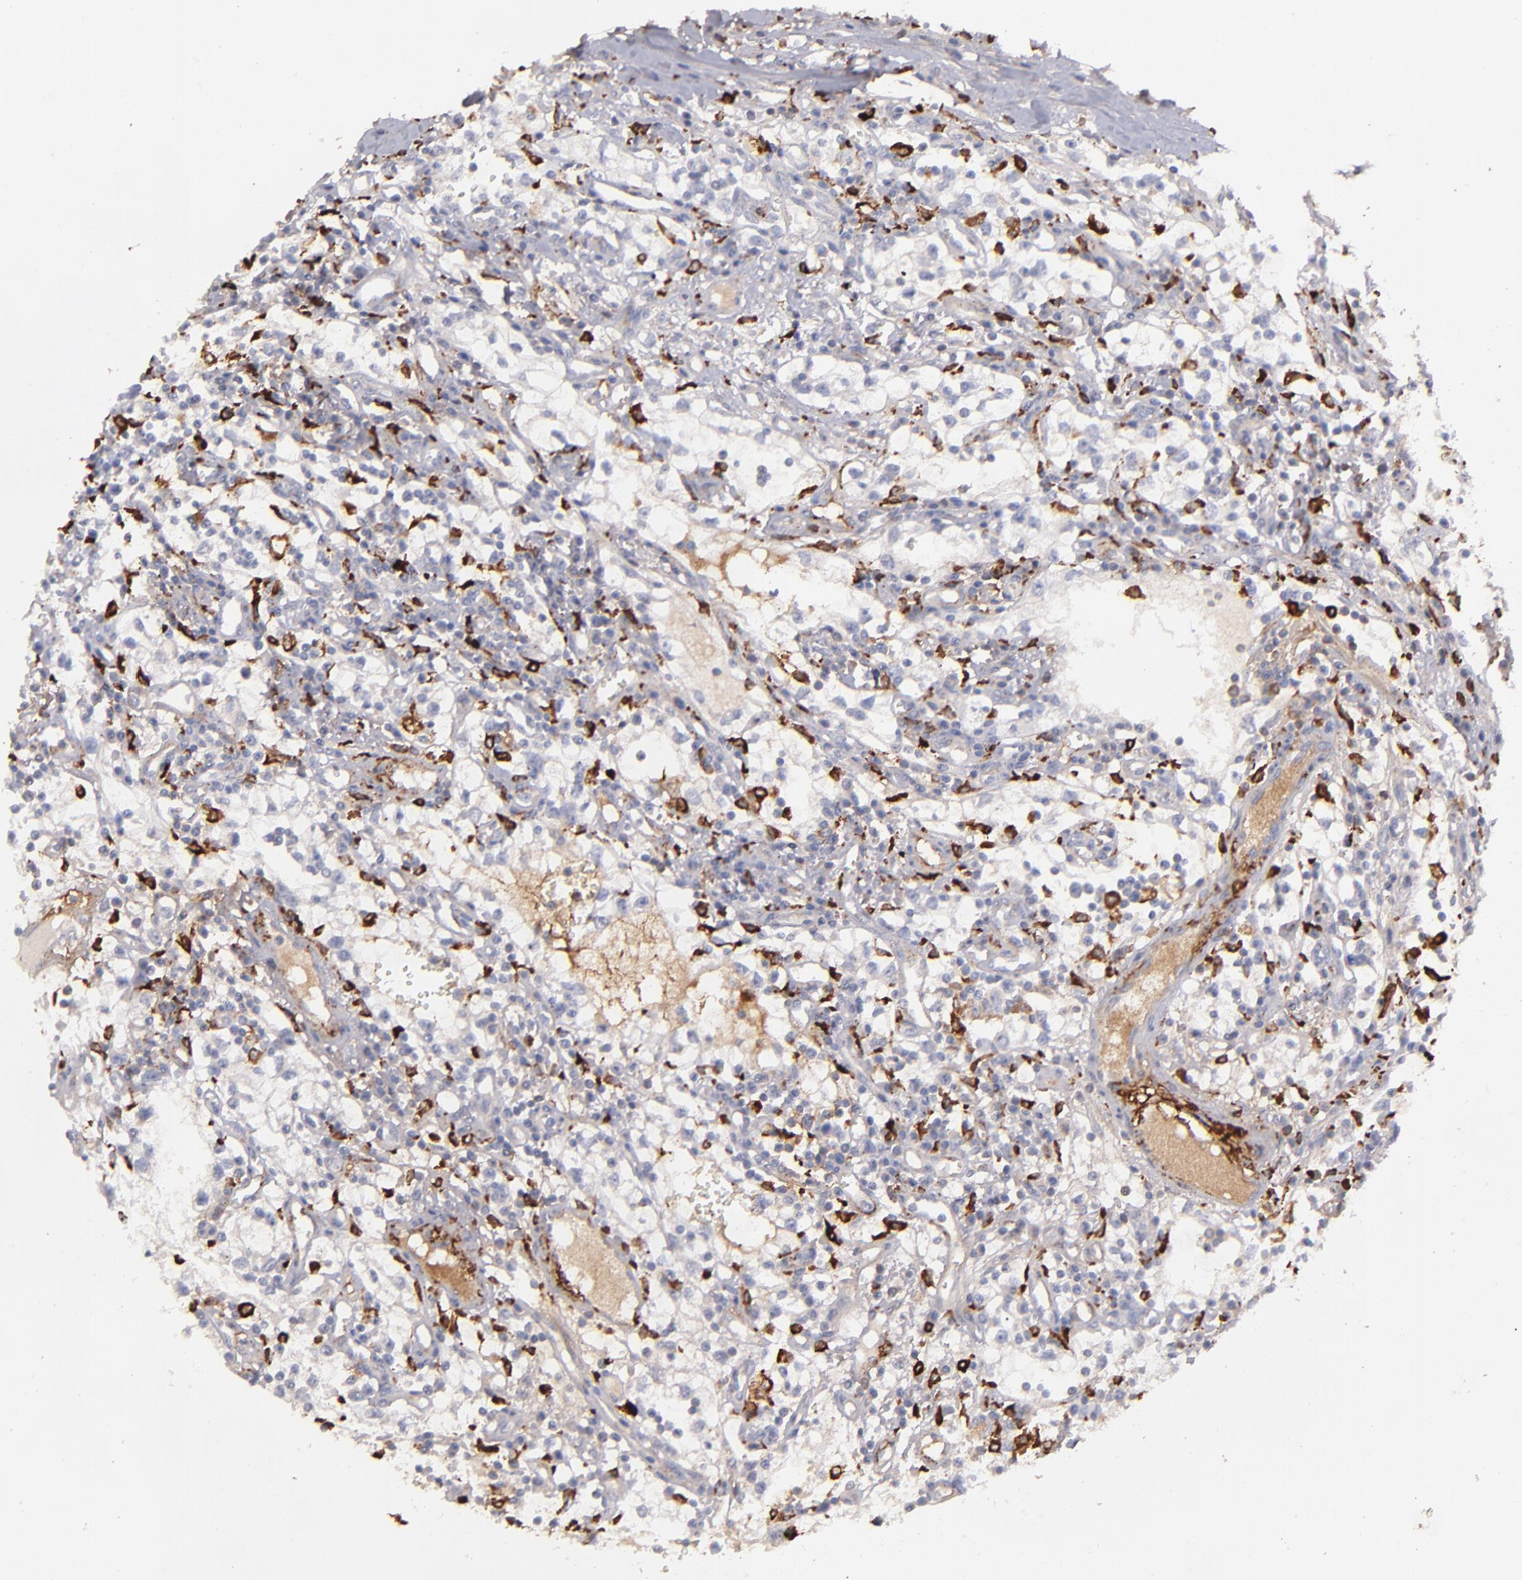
{"staining": {"intensity": "weak", "quantity": "<25%", "location": "cytoplasmic/membranous"}, "tissue": "renal cancer", "cell_type": "Tumor cells", "image_type": "cancer", "snomed": [{"axis": "morphology", "description": "Adenocarcinoma, NOS"}, {"axis": "topography", "description": "Kidney"}], "caption": "DAB immunohistochemical staining of human renal adenocarcinoma demonstrates no significant staining in tumor cells.", "gene": "C1QA", "patient": {"sex": "male", "age": 82}}